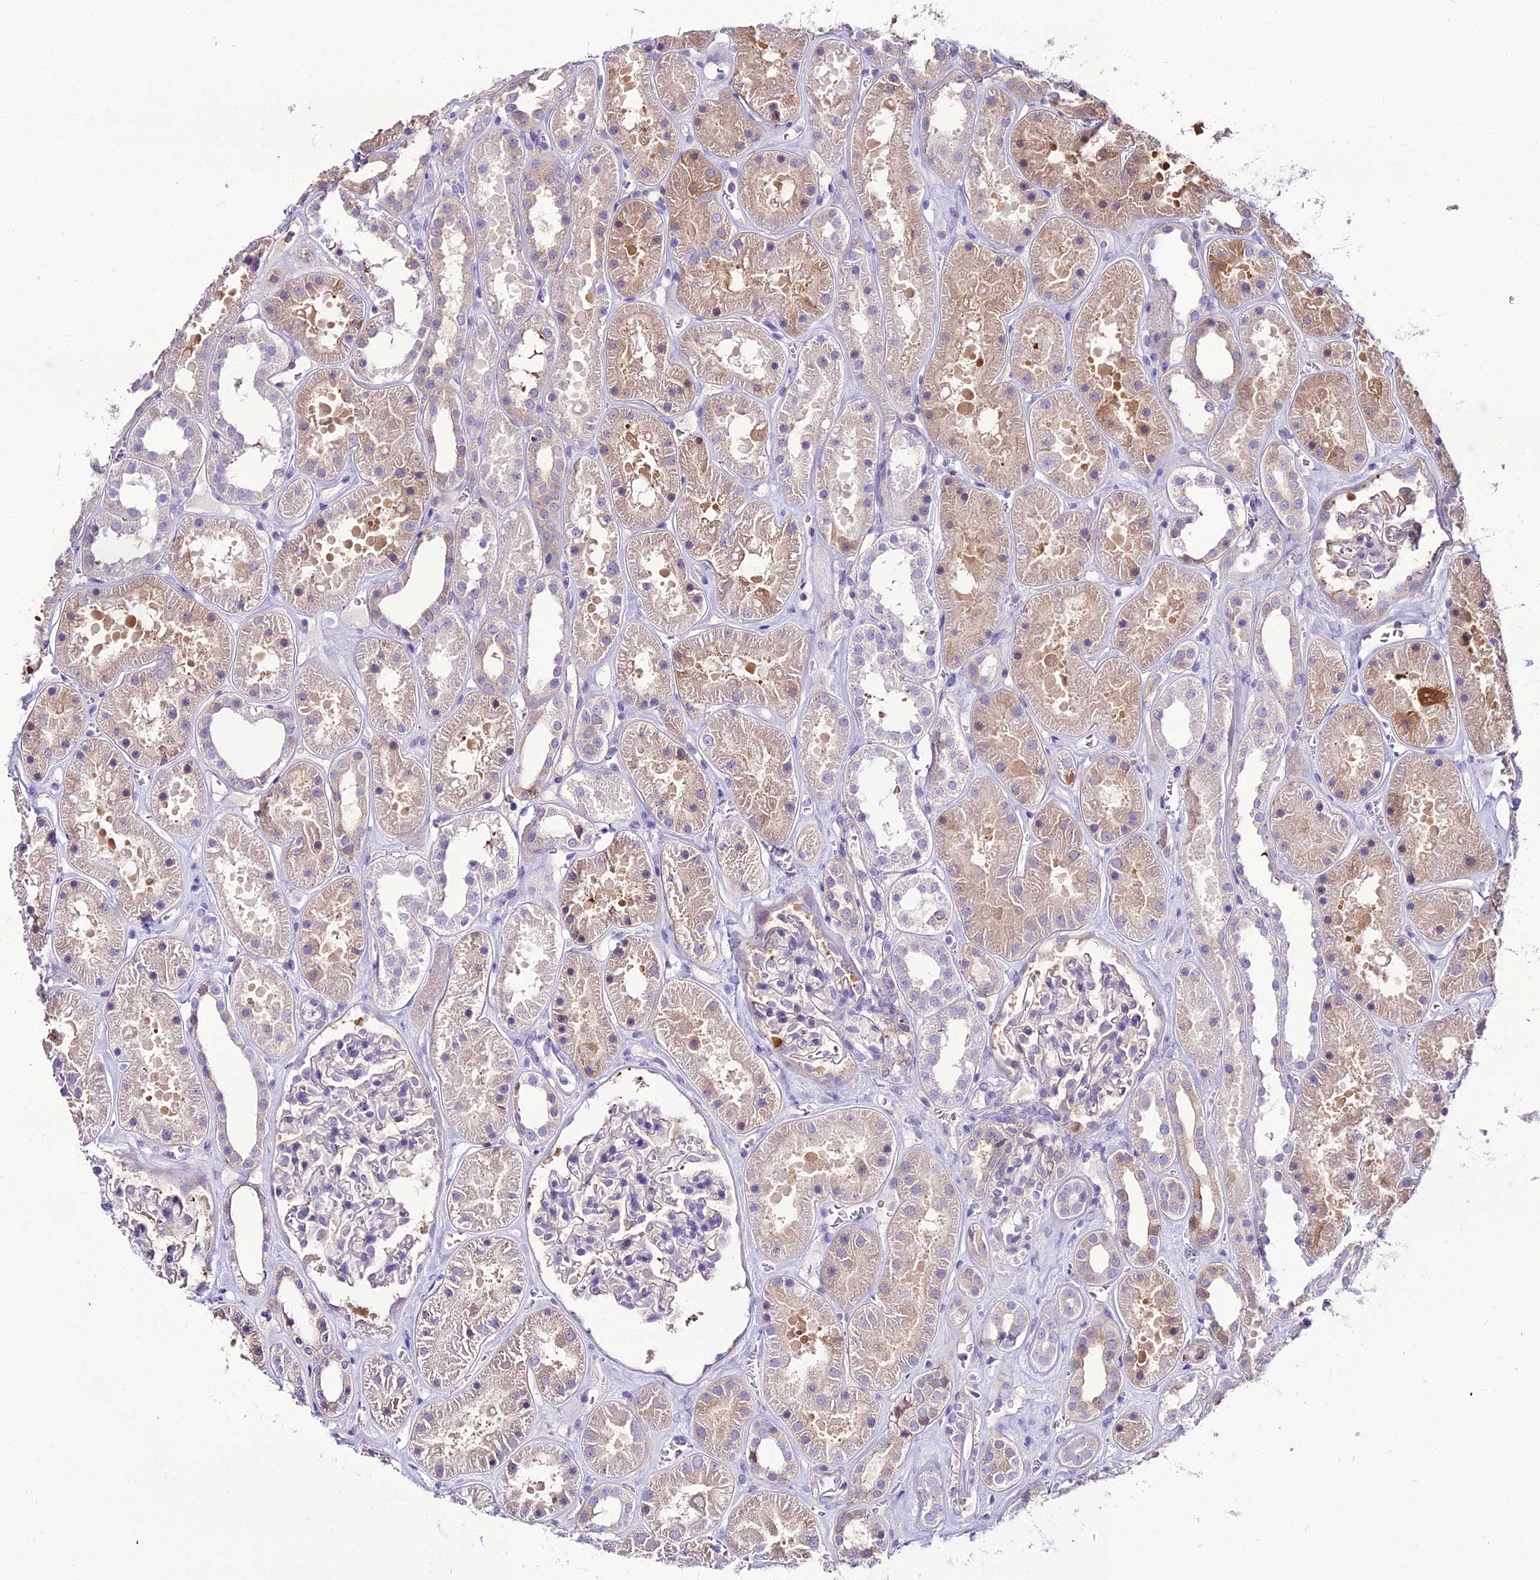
{"staining": {"intensity": "negative", "quantity": "none", "location": "none"}, "tissue": "kidney", "cell_type": "Cells in glomeruli", "image_type": "normal", "snomed": [{"axis": "morphology", "description": "Normal tissue, NOS"}, {"axis": "topography", "description": "Kidney"}], "caption": "This is an immunohistochemistry (IHC) micrograph of unremarkable human kidney. There is no staining in cells in glomeruli.", "gene": "MB21D2", "patient": {"sex": "female", "age": 41}}